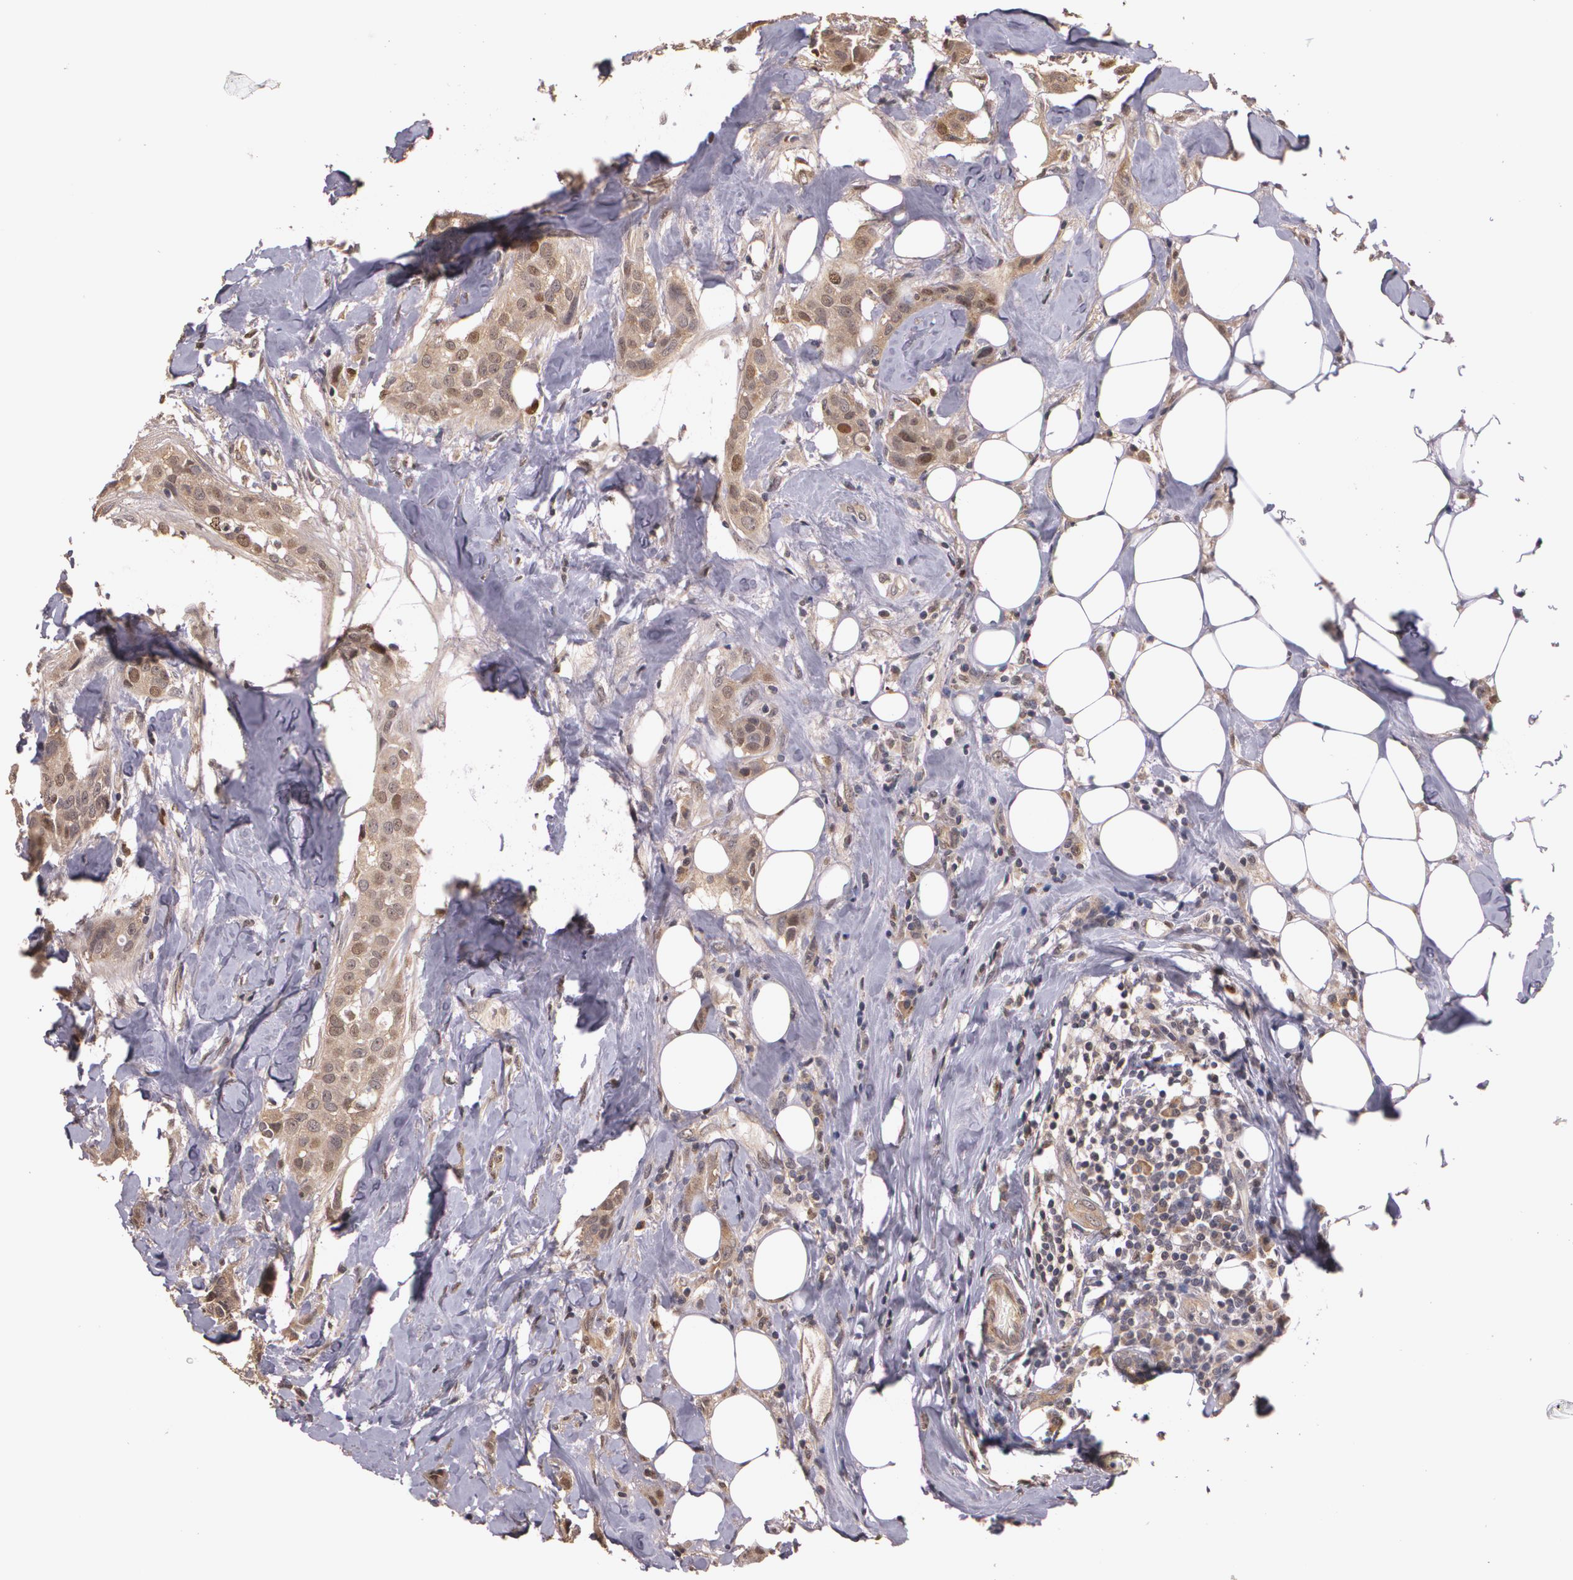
{"staining": {"intensity": "moderate", "quantity": "25%-75%", "location": "cytoplasmic/membranous,nuclear"}, "tissue": "breast cancer", "cell_type": "Tumor cells", "image_type": "cancer", "snomed": [{"axis": "morphology", "description": "Duct carcinoma"}, {"axis": "topography", "description": "Breast"}], "caption": "Immunohistochemical staining of human breast infiltrating ductal carcinoma exhibits medium levels of moderate cytoplasmic/membranous and nuclear positivity in approximately 25%-75% of tumor cells.", "gene": "BRCA1", "patient": {"sex": "female", "age": 45}}